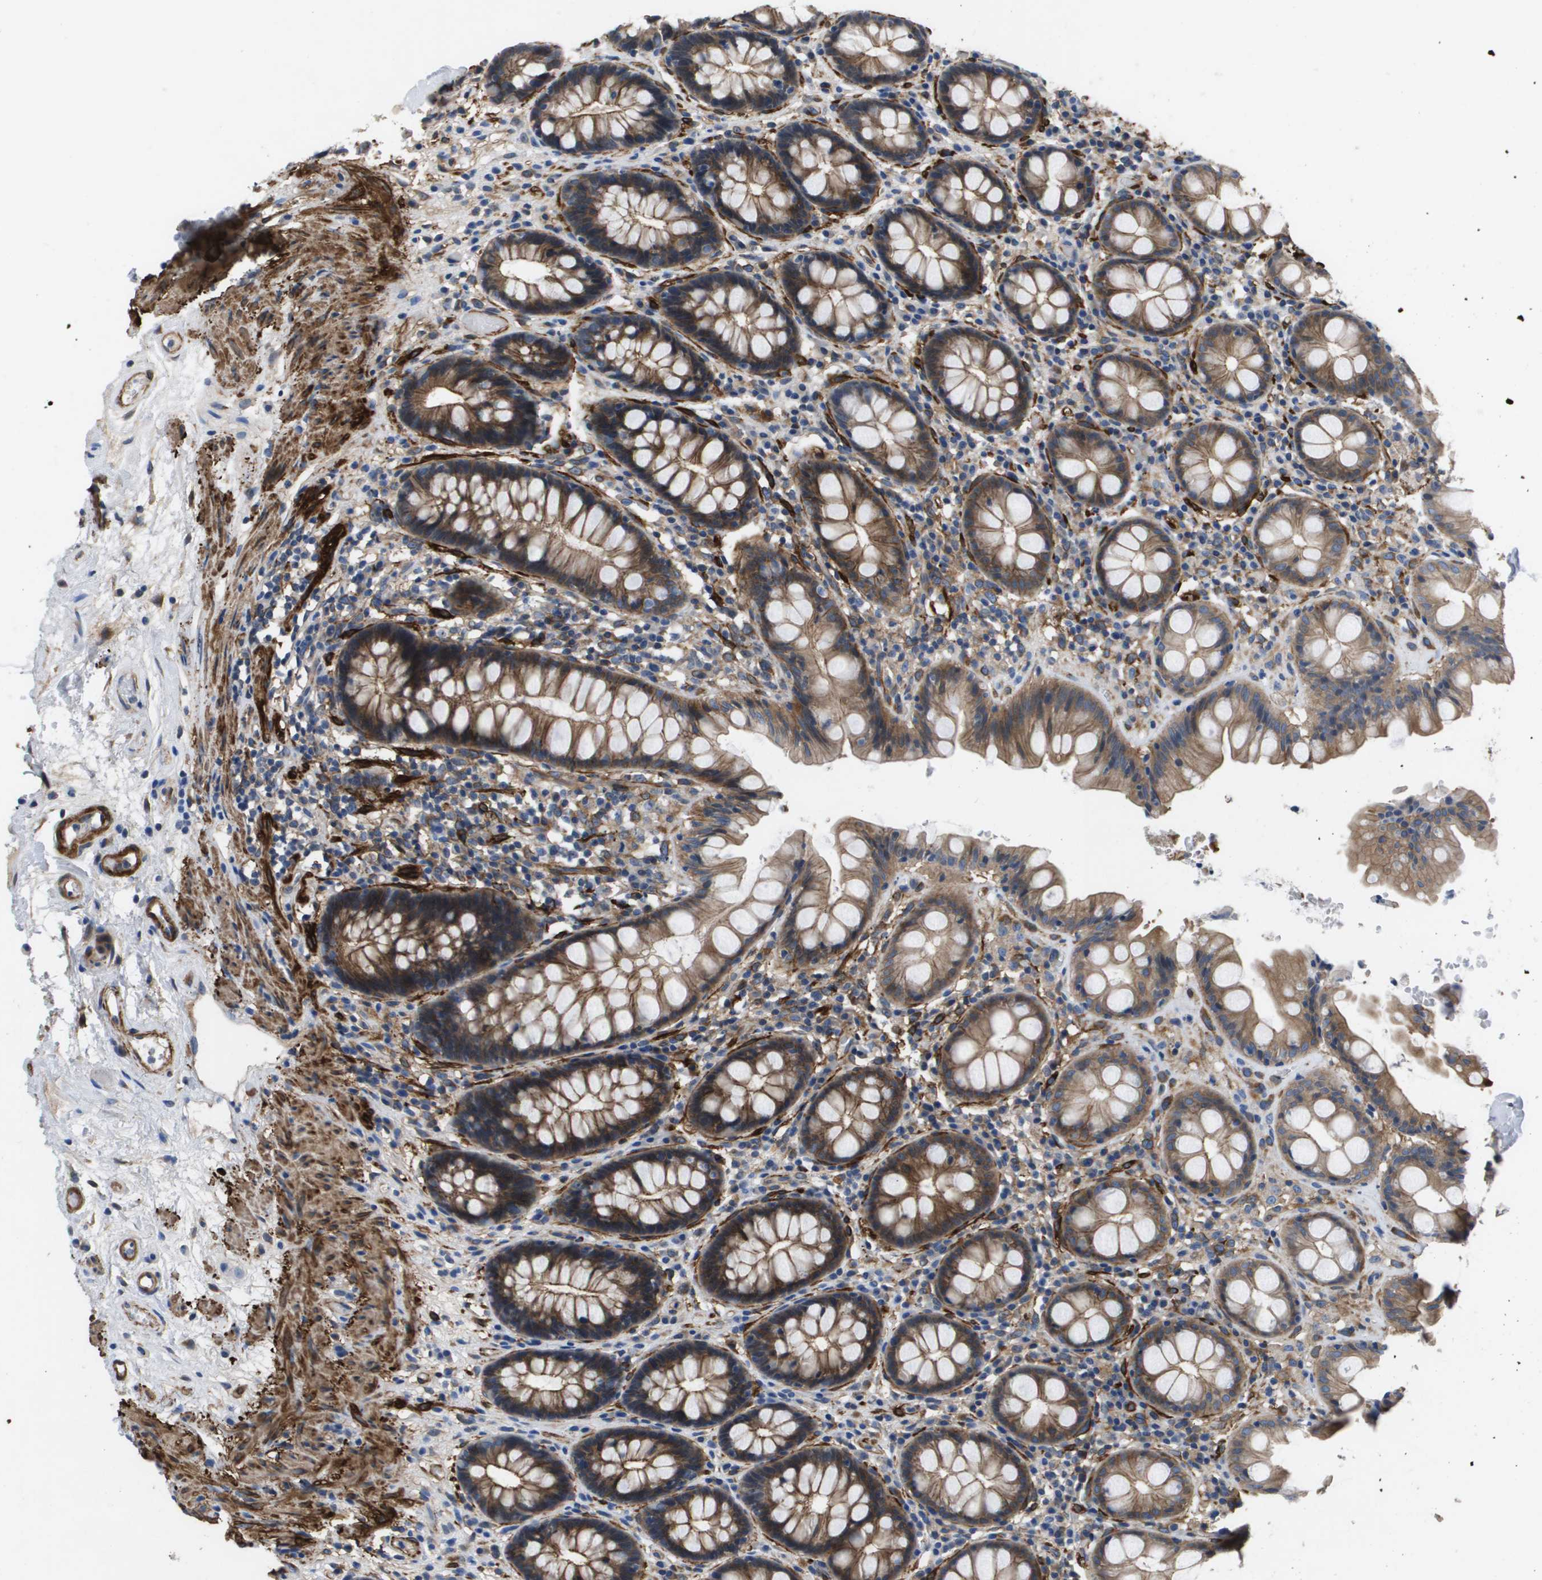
{"staining": {"intensity": "moderate", "quantity": ">75%", "location": "cytoplasmic/membranous"}, "tissue": "rectum", "cell_type": "Glandular cells", "image_type": "normal", "snomed": [{"axis": "morphology", "description": "Normal tissue, NOS"}, {"axis": "topography", "description": "Rectum"}], "caption": "Immunohistochemical staining of benign human rectum displays medium levels of moderate cytoplasmic/membranous staining in approximately >75% of glandular cells. Using DAB (brown) and hematoxylin (blue) stains, captured at high magnification using brightfield microscopy.", "gene": "LPP", "patient": {"sex": "male", "age": 64}}